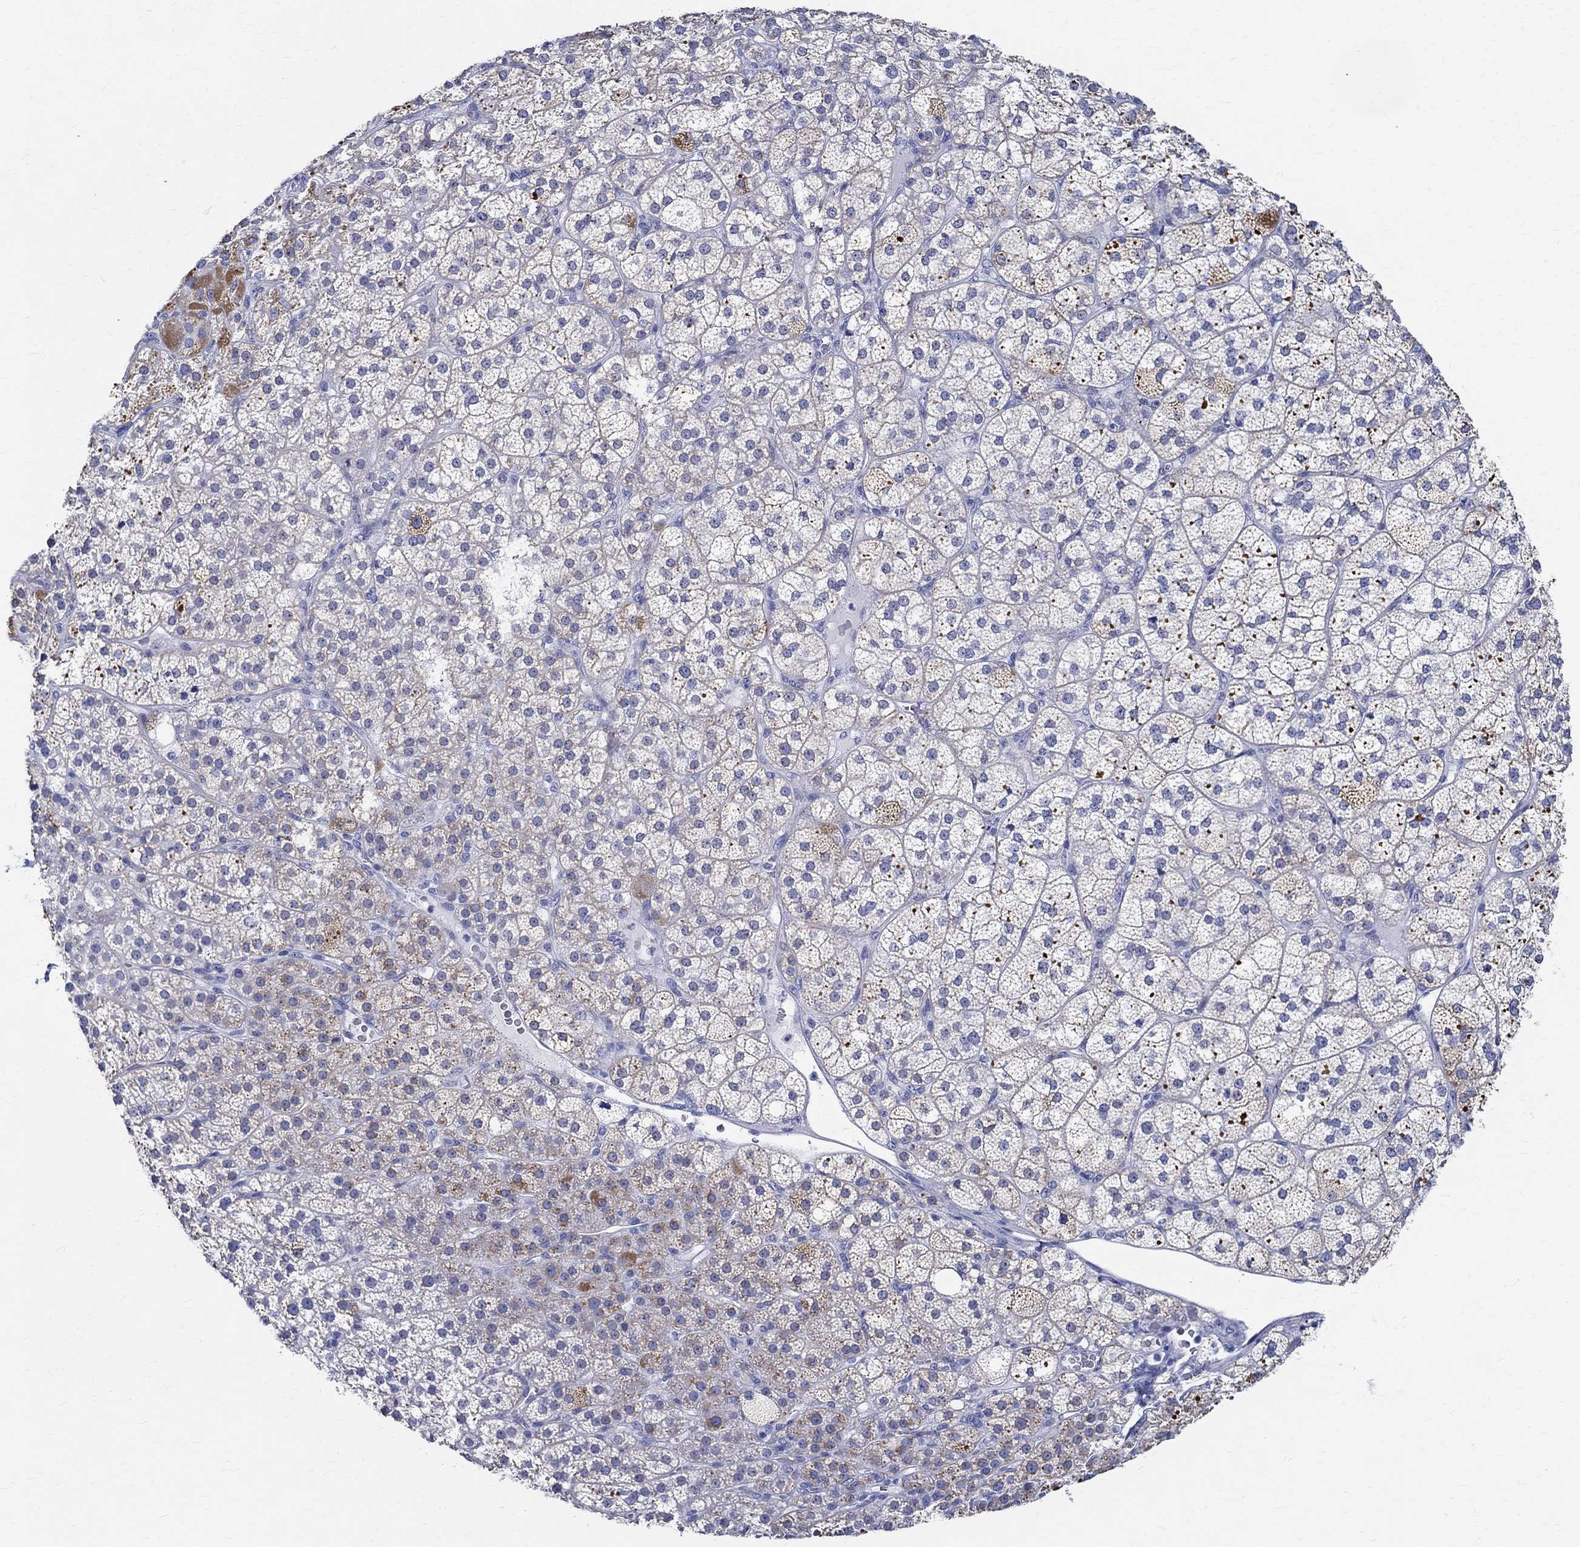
{"staining": {"intensity": "moderate", "quantity": "<25%", "location": "cytoplasmic/membranous"}, "tissue": "adrenal gland", "cell_type": "Glandular cells", "image_type": "normal", "snomed": [{"axis": "morphology", "description": "Normal tissue, NOS"}, {"axis": "topography", "description": "Adrenal gland"}], "caption": "Immunohistochemical staining of benign adrenal gland shows <25% levels of moderate cytoplasmic/membranous protein expression in about <25% of glandular cells. (IHC, brightfield microscopy, high magnification).", "gene": "TSPAN16", "patient": {"sex": "female", "age": 60}}